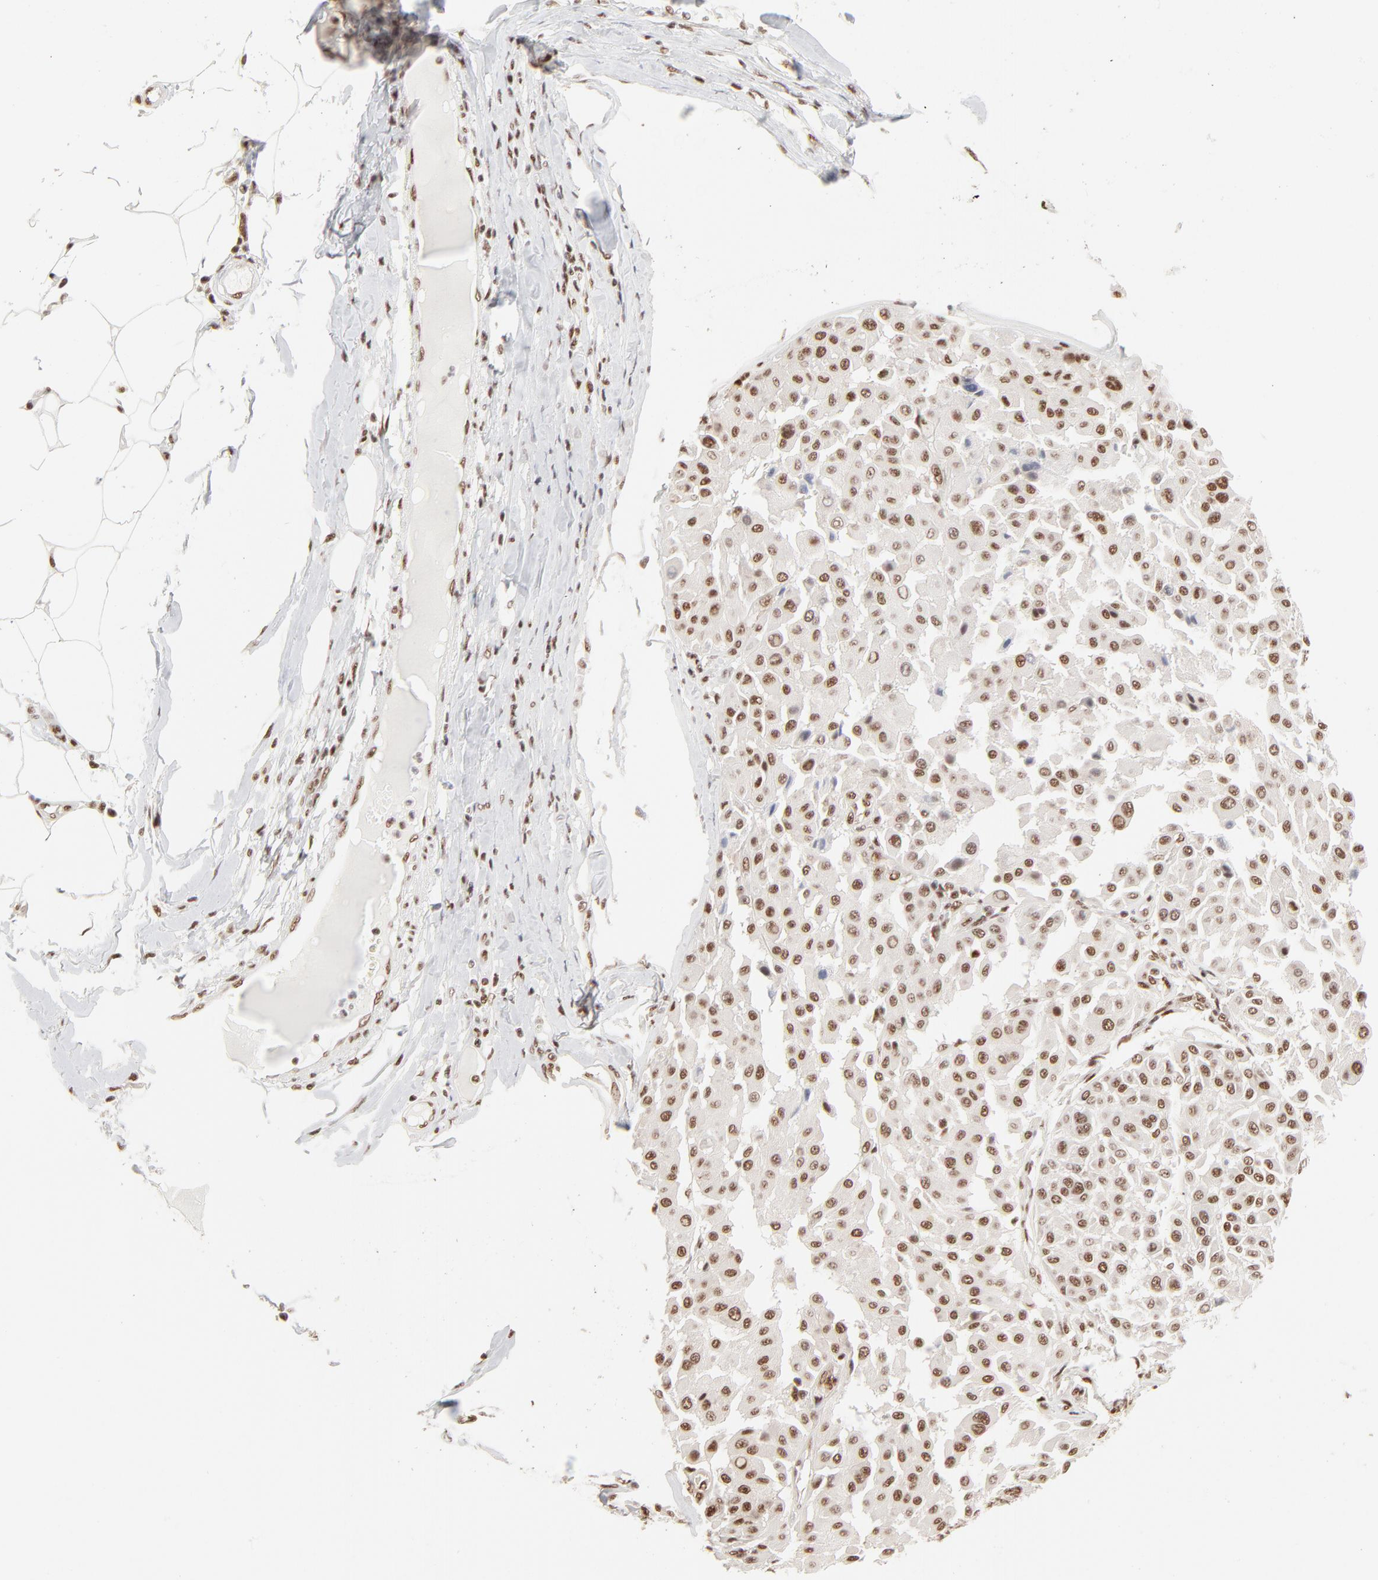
{"staining": {"intensity": "strong", "quantity": ">75%", "location": "nuclear"}, "tissue": "melanoma", "cell_type": "Tumor cells", "image_type": "cancer", "snomed": [{"axis": "morphology", "description": "Malignant melanoma, Metastatic site"}, {"axis": "topography", "description": "Soft tissue"}], "caption": "Protein staining demonstrates strong nuclear staining in about >75% of tumor cells in melanoma. Immunohistochemistry (ihc) stains the protein of interest in brown and the nuclei are stained blue.", "gene": "TARDBP", "patient": {"sex": "male", "age": 41}}